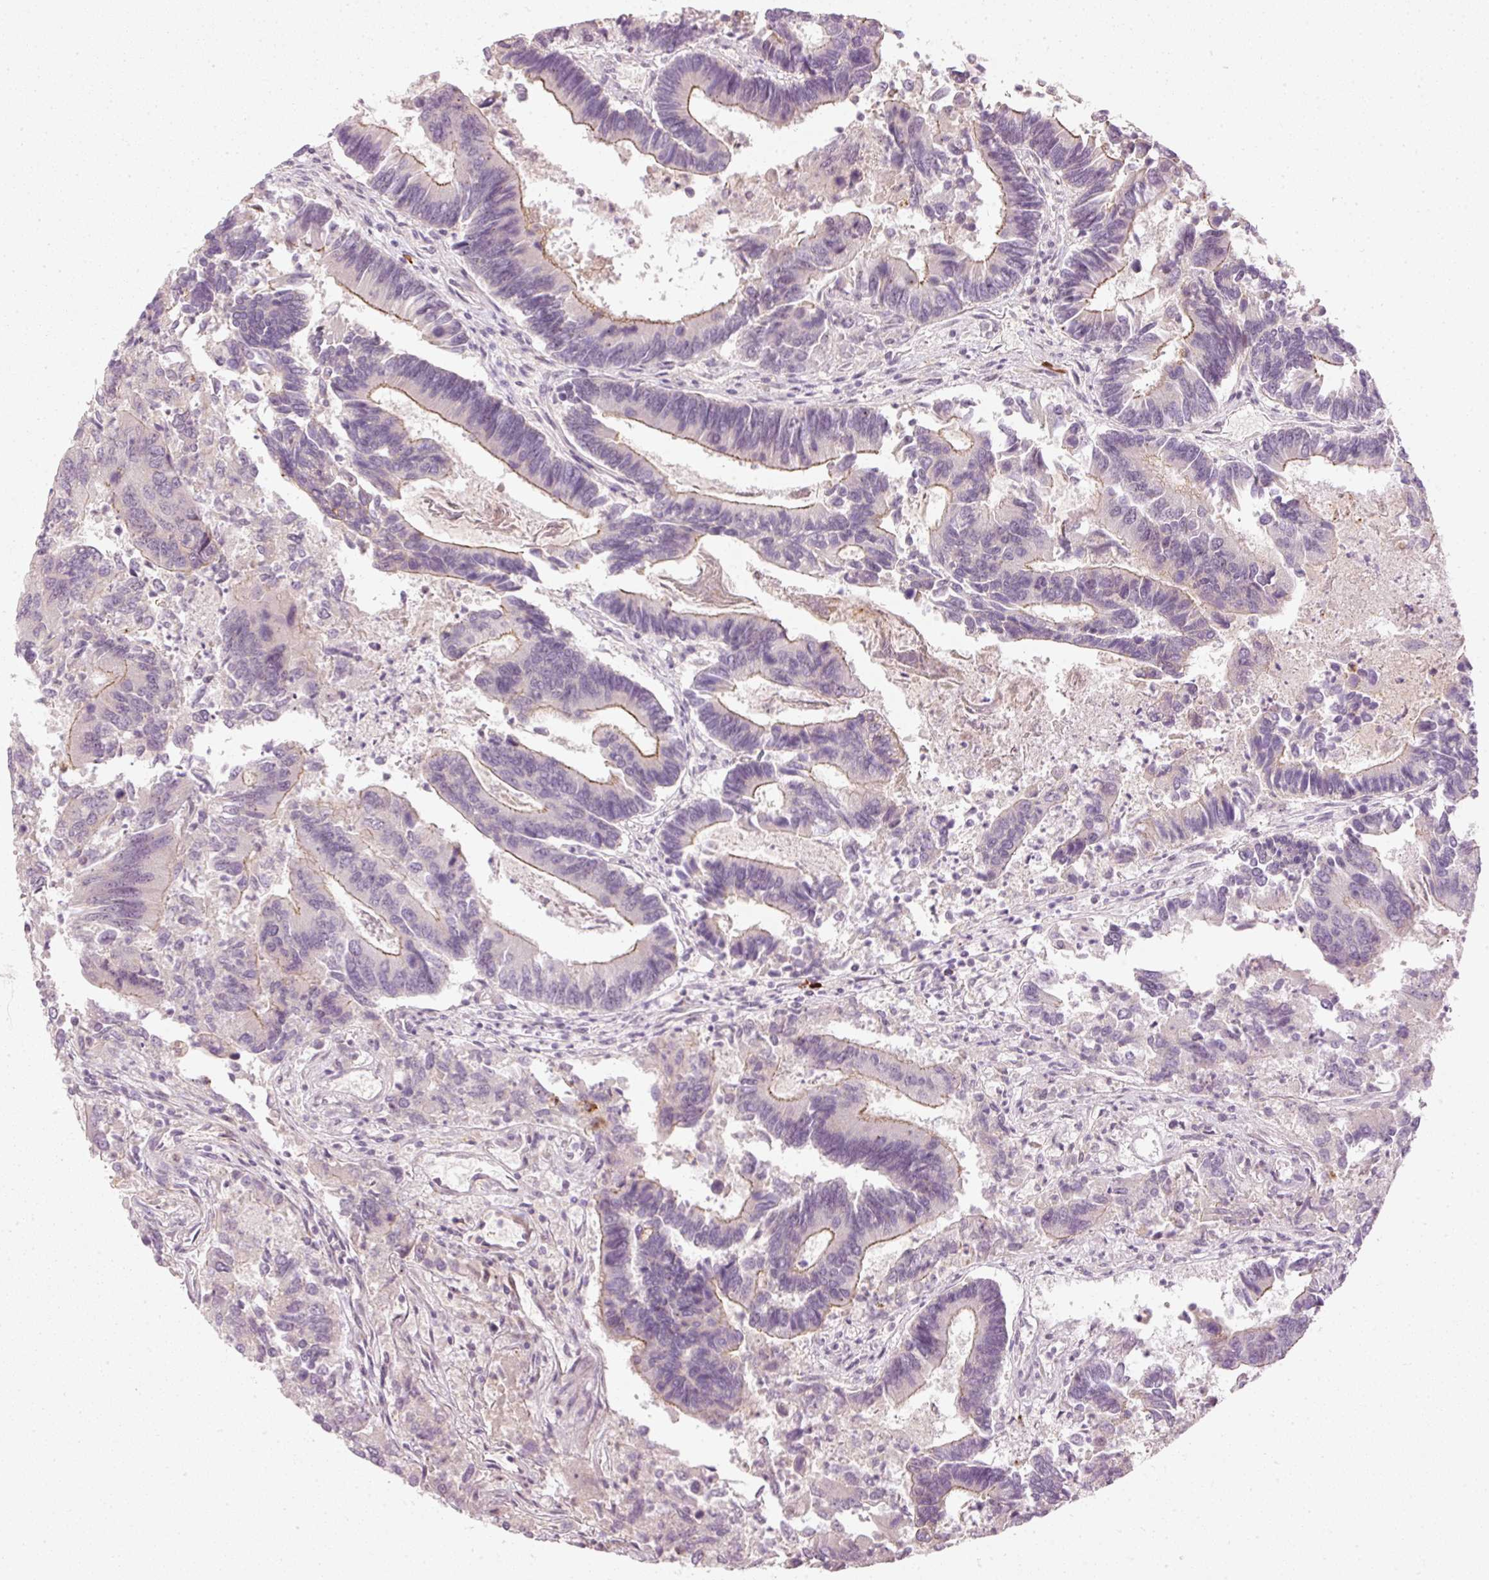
{"staining": {"intensity": "moderate", "quantity": "<25%", "location": "cytoplasmic/membranous"}, "tissue": "colorectal cancer", "cell_type": "Tumor cells", "image_type": "cancer", "snomed": [{"axis": "morphology", "description": "Adenocarcinoma, NOS"}, {"axis": "topography", "description": "Colon"}], "caption": "DAB immunohistochemical staining of human colorectal adenocarcinoma shows moderate cytoplasmic/membranous protein positivity in approximately <25% of tumor cells. The staining is performed using DAB brown chromogen to label protein expression. The nuclei are counter-stained blue using hematoxylin.", "gene": "VCAM1", "patient": {"sex": "female", "age": 67}}